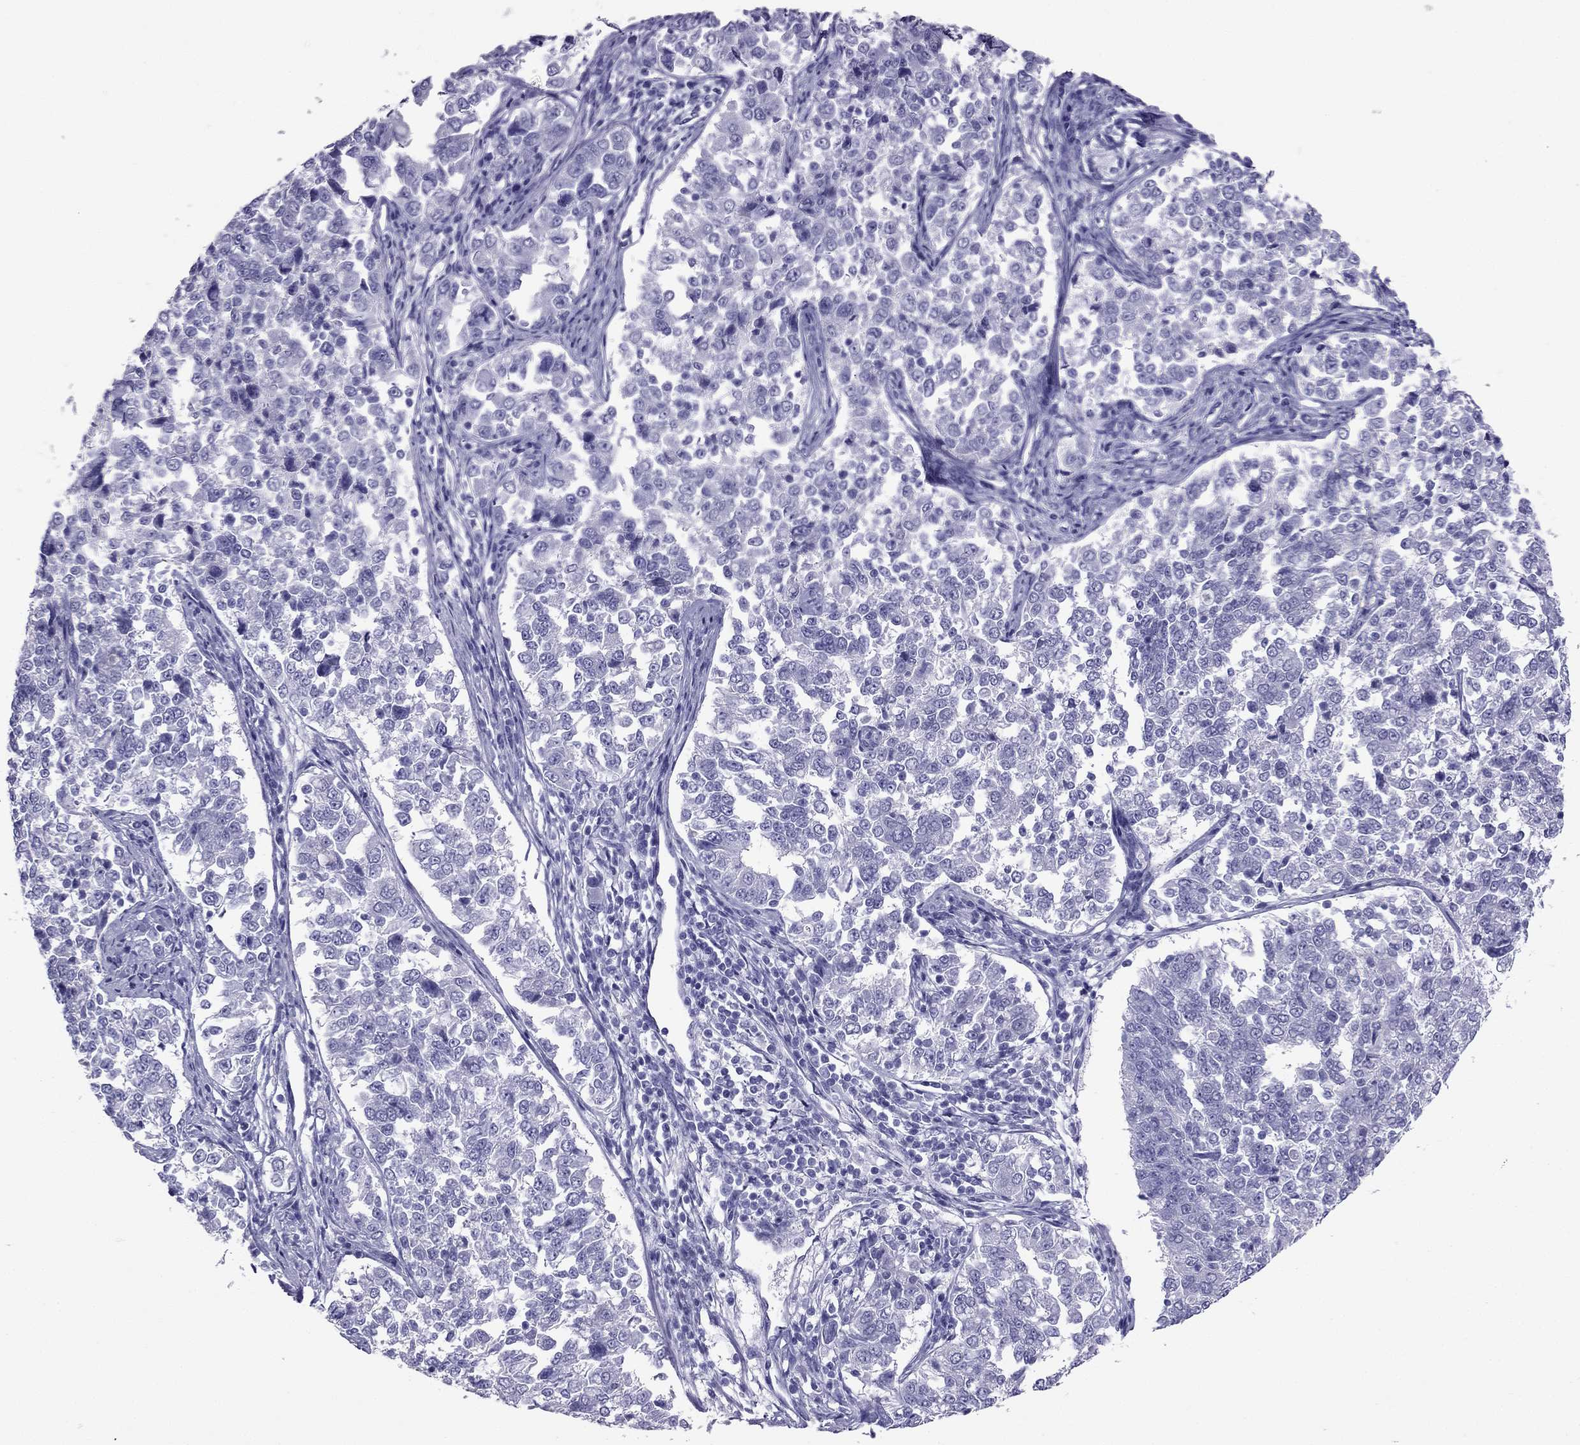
{"staining": {"intensity": "negative", "quantity": "none", "location": "none"}, "tissue": "endometrial cancer", "cell_type": "Tumor cells", "image_type": "cancer", "snomed": [{"axis": "morphology", "description": "Adenocarcinoma, NOS"}, {"axis": "topography", "description": "Endometrium"}], "caption": "Immunohistochemistry of human endometrial cancer (adenocarcinoma) demonstrates no positivity in tumor cells. (Stains: DAB immunohistochemistry with hematoxylin counter stain, Microscopy: brightfield microscopy at high magnification).", "gene": "PDE6A", "patient": {"sex": "female", "age": 43}}